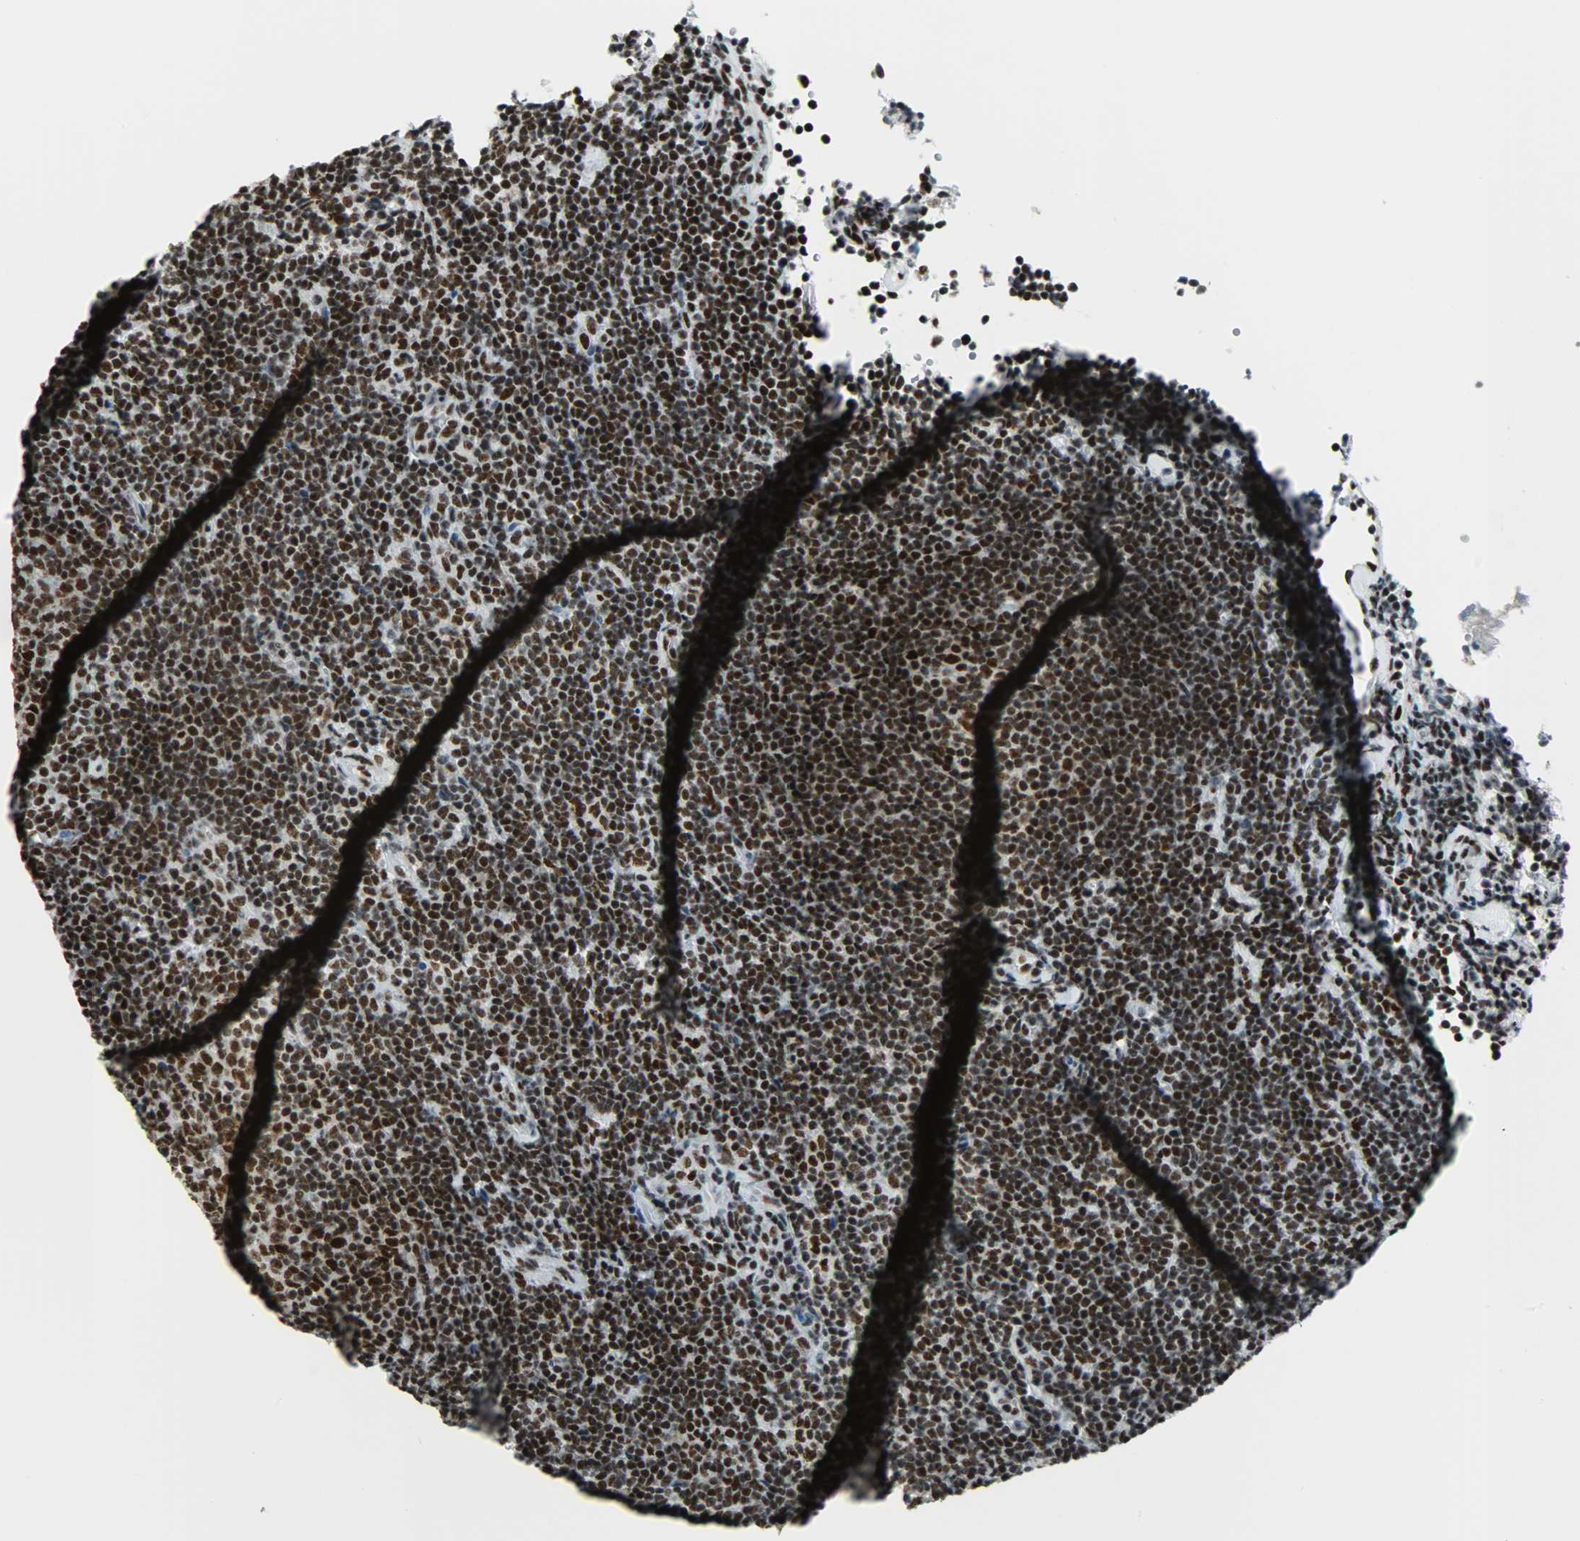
{"staining": {"intensity": "strong", "quantity": ">75%", "location": "nuclear"}, "tissue": "lymphoma", "cell_type": "Tumor cells", "image_type": "cancer", "snomed": [{"axis": "morphology", "description": "Malignant lymphoma, non-Hodgkin's type, Low grade"}, {"axis": "topography", "description": "Lymph node"}], "caption": "High-magnification brightfield microscopy of low-grade malignant lymphoma, non-Hodgkin's type stained with DAB (brown) and counterstained with hematoxylin (blue). tumor cells exhibit strong nuclear positivity is present in approximately>75% of cells. (Brightfield microscopy of DAB IHC at high magnification).", "gene": "SNRPA", "patient": {"sex": "male", "age": 70}}